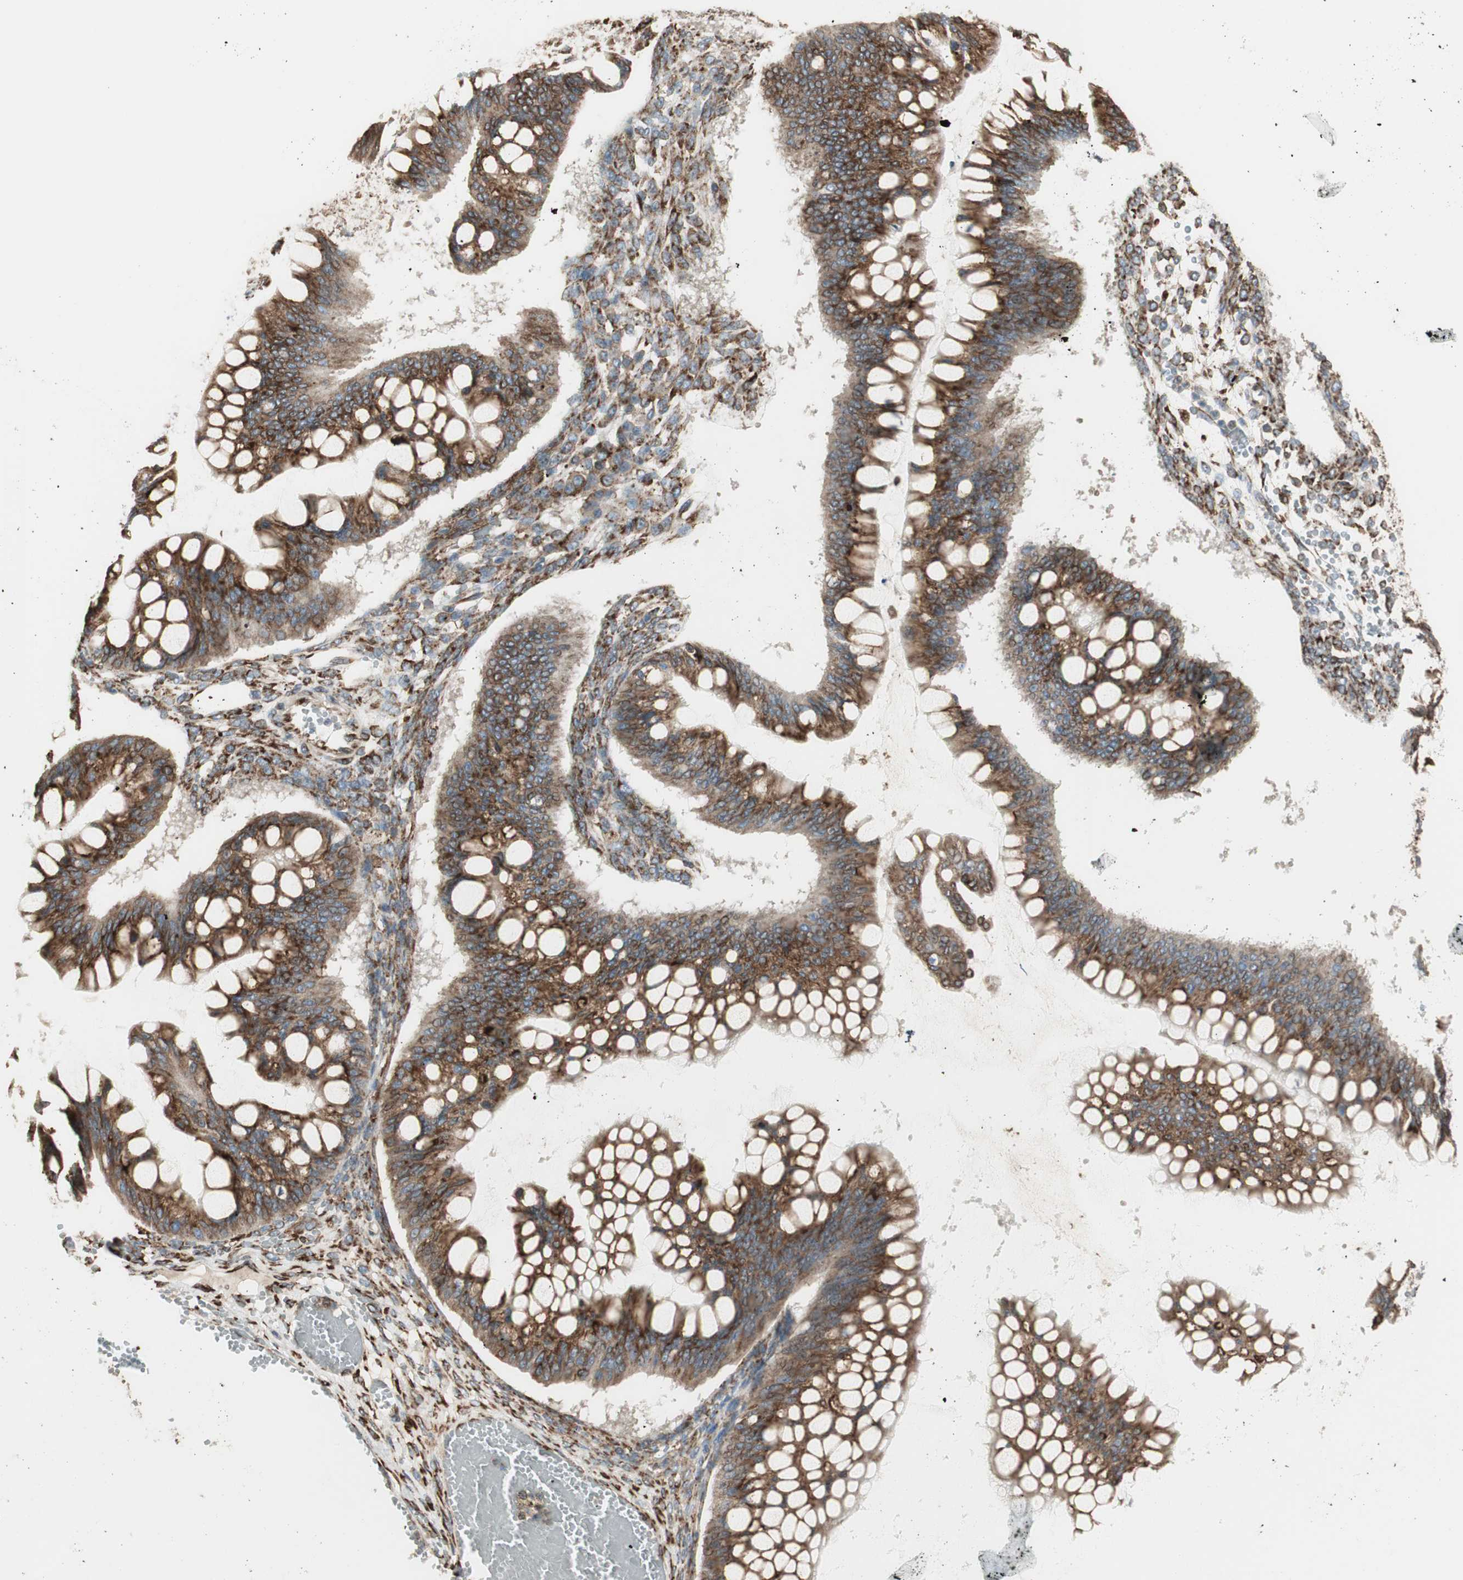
{"staining": {"intensity": "strong", "quantity": ">75%", "location": "cytoplasmic/membranous"}, "tissue": "ovarian cancer", "cell_type": "Tumor cells", "image_type": "cancer", "snomed": [{"axis": "morphology", "description": "Cystadenocarcinoma, mucinous, NOS"}, {"axis": "topography", "description": "Ovary"}], "caption": "Approximately >75% of tumor cells in ovarian mucinous cystadenocarcinoma display strong cytoplasmic/membranous protein positivity as visualized by brown immunohistochemical staining.", "gene": "RRBP1", "patient": {"sex": "female", "age": 73}}